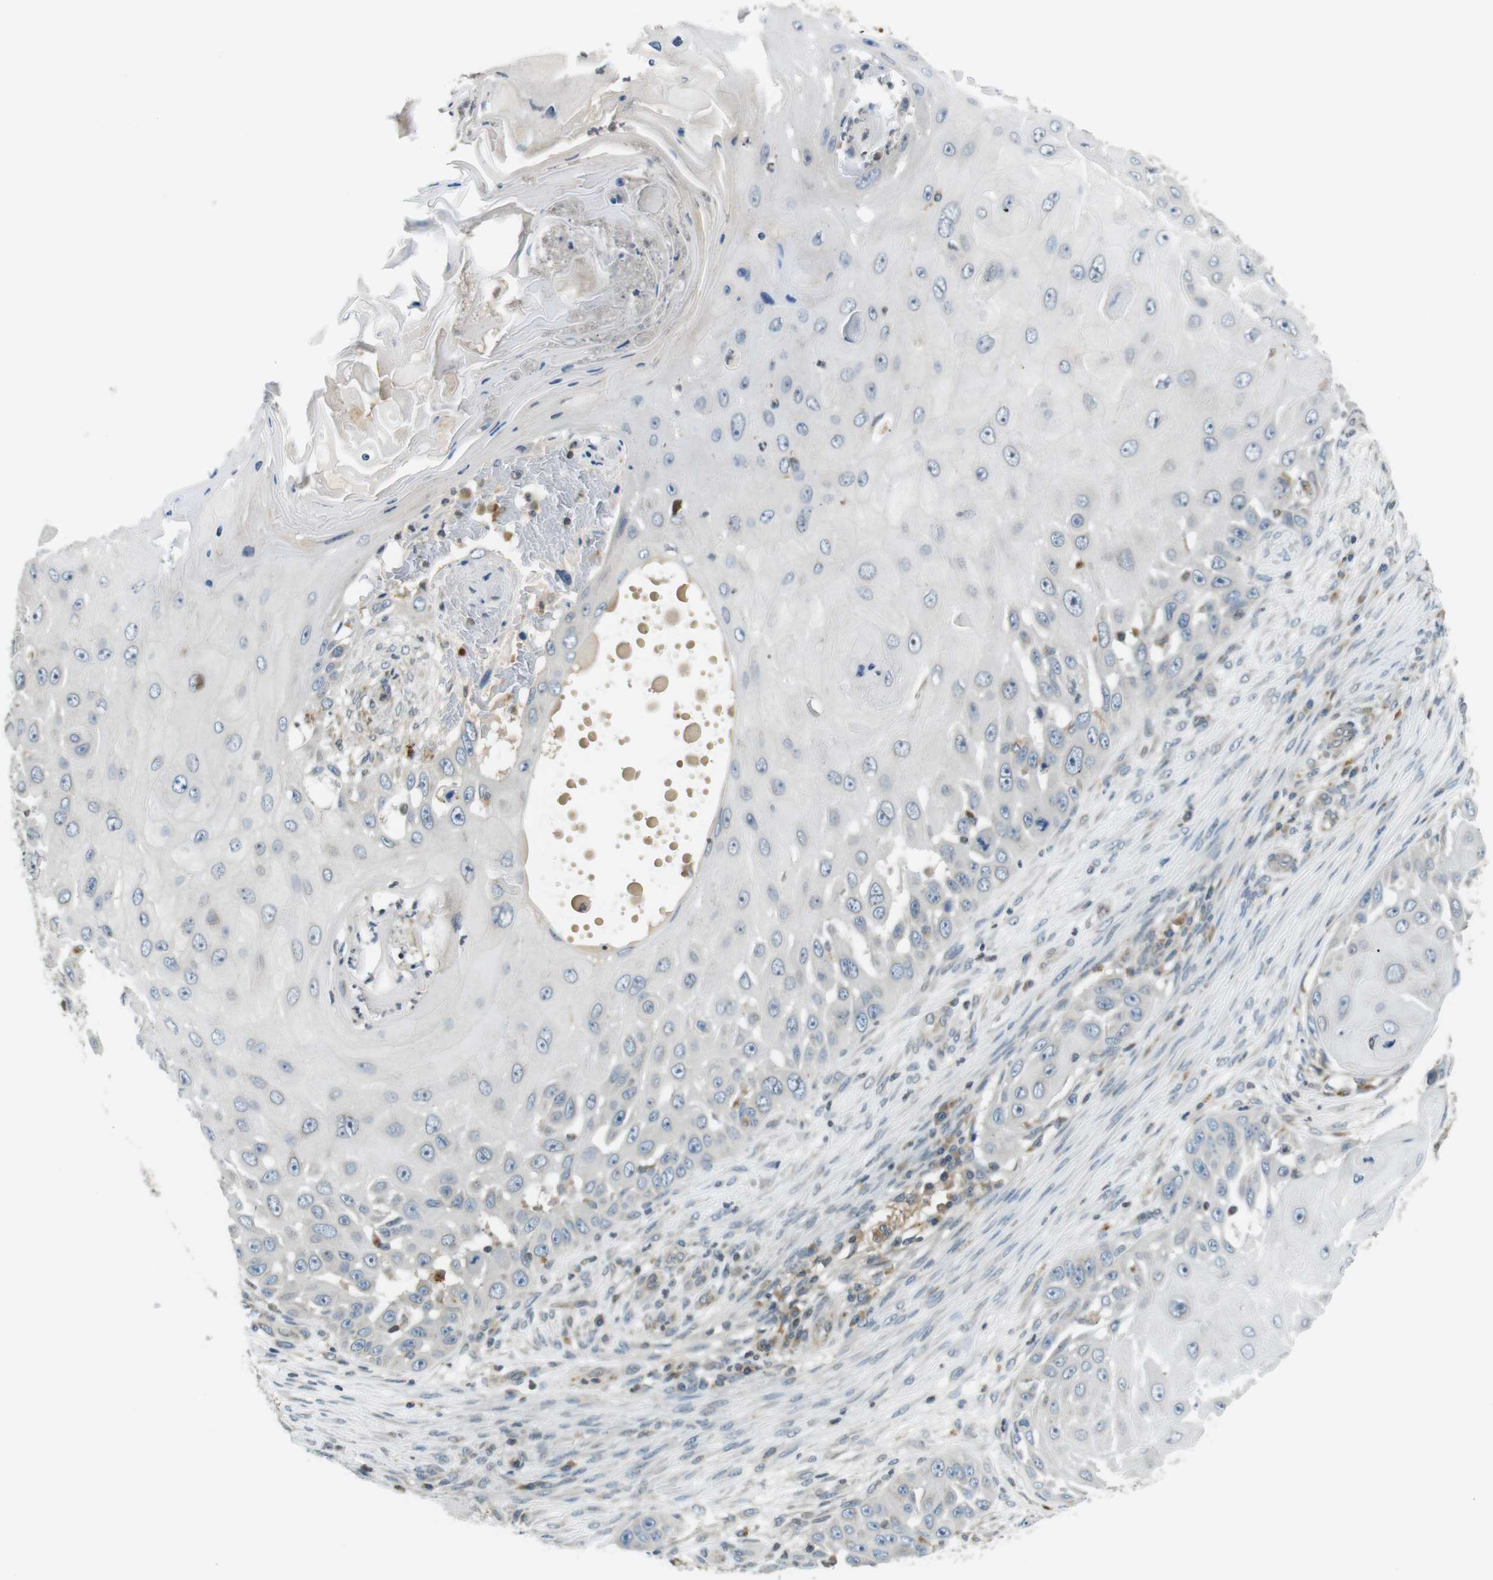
{"staining": {"intensity": "negative", "quantity": "none", "location": "none"}, "tissue": "skin cancer", "cell_type": "Tumor cells", "image_type": "cancer", "snomed": [{"axis": "morphology", "description": "Squamous cell carcinoma, NOS"}, {"axis": "topography", "description": "Skin"}], "caption": "There is no significant staining in tumor cells of skin cancer.", "gene": "TMX4", "patient": {"sex": "female", "age": 44}}